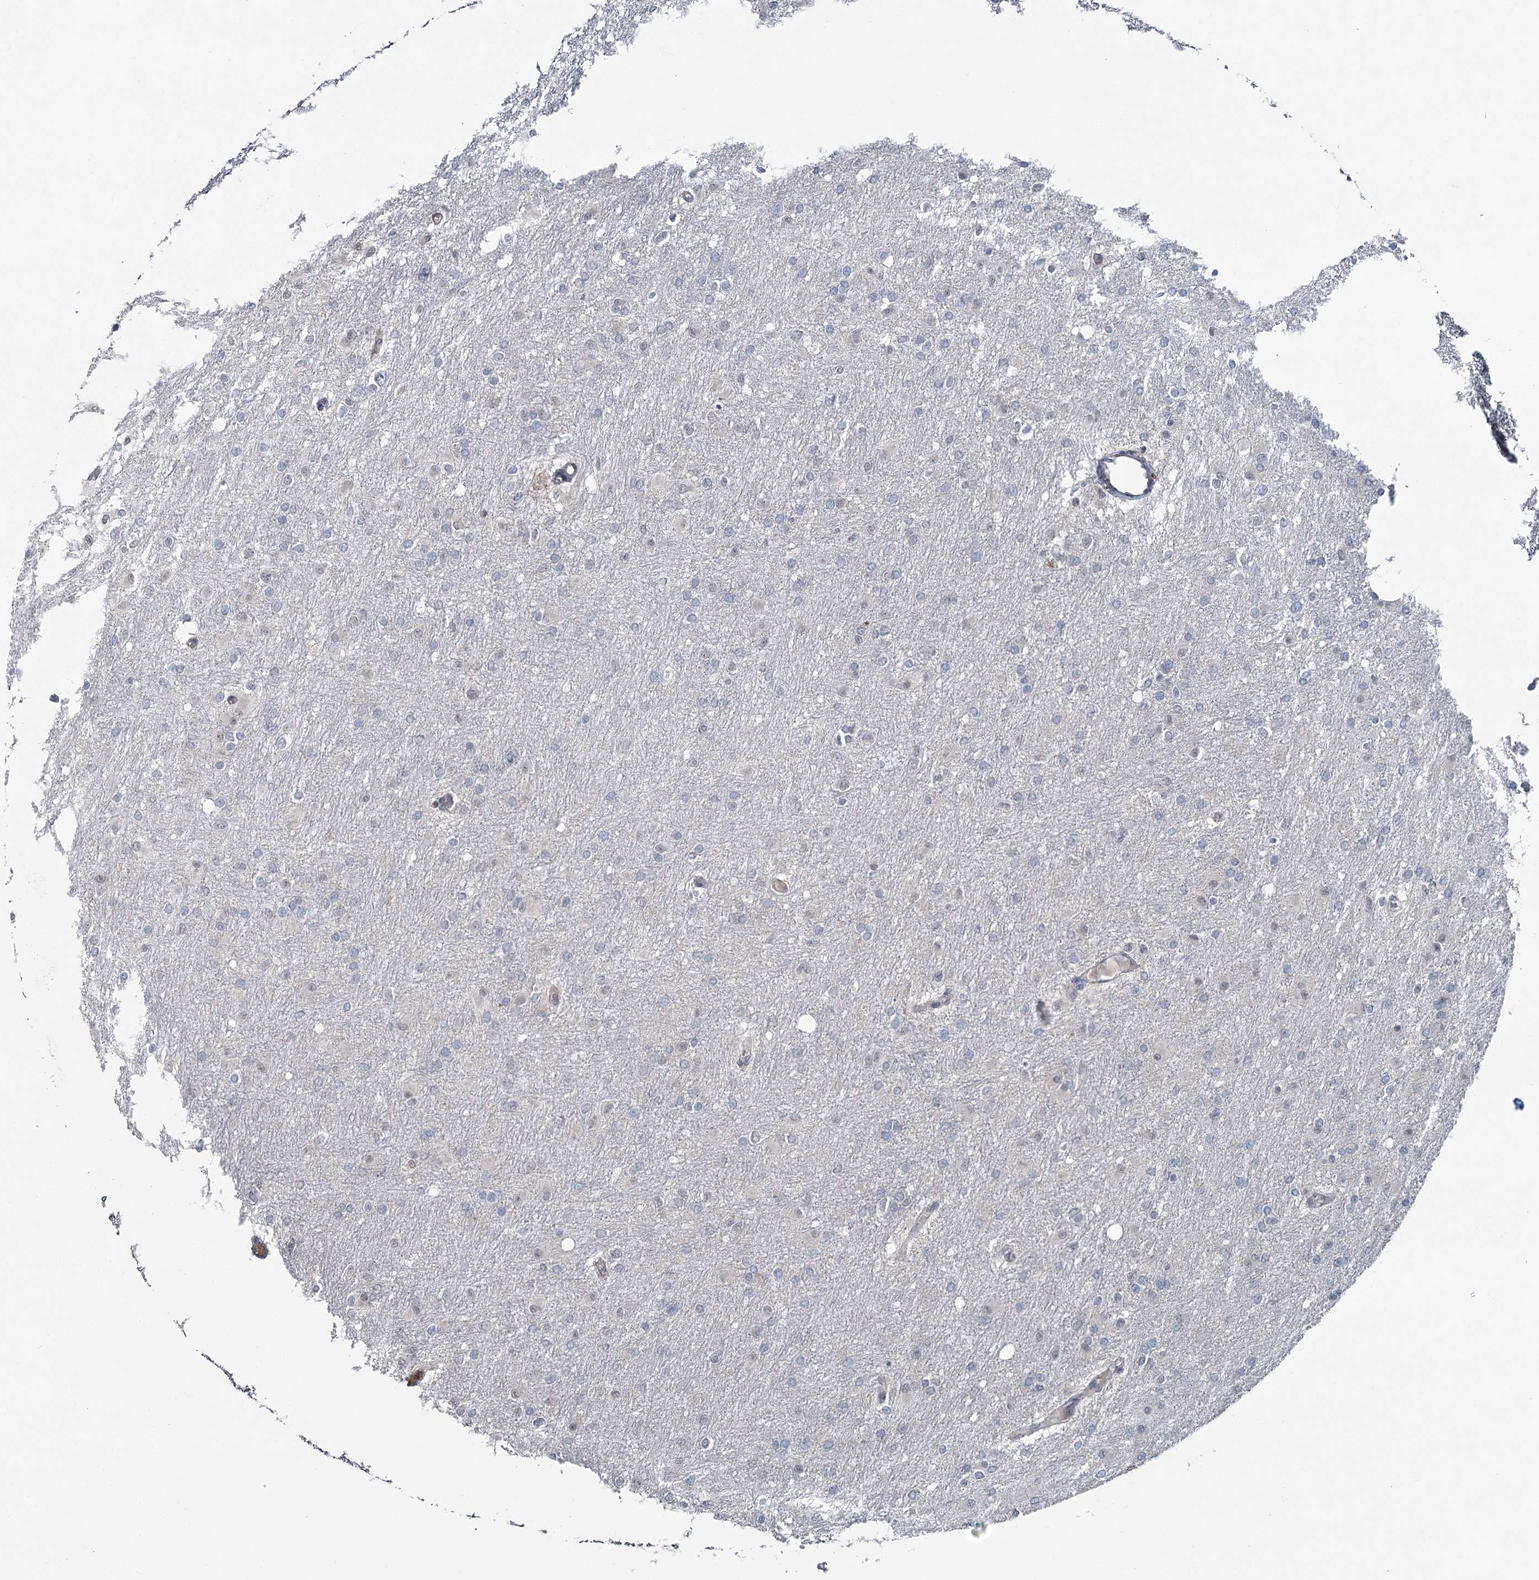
{"staining": {"intensity": "negative", "quantity": "none", "location": "none"}, "tissue": "glioma", "cell_type": "Tumor cells", "image_type": "cancer", "snomed": [{"axis": "morphology", "description": "Glioma, malignant, High grade"}, {"axis": "topography", "description": "Cerebral cortex"}], "caption": "A high-resolution micrograph shows immunohistochemistry staining of glioma, which exhibits no significant positivity in tumor cells. The staining is performed using DAB (3,3'-diaminobenzidine) brown chromogen with nuclei counter-stained in using hematoxylin.", "gene": "FAM120B", "patient": {"sex": "female", "age": 36}}